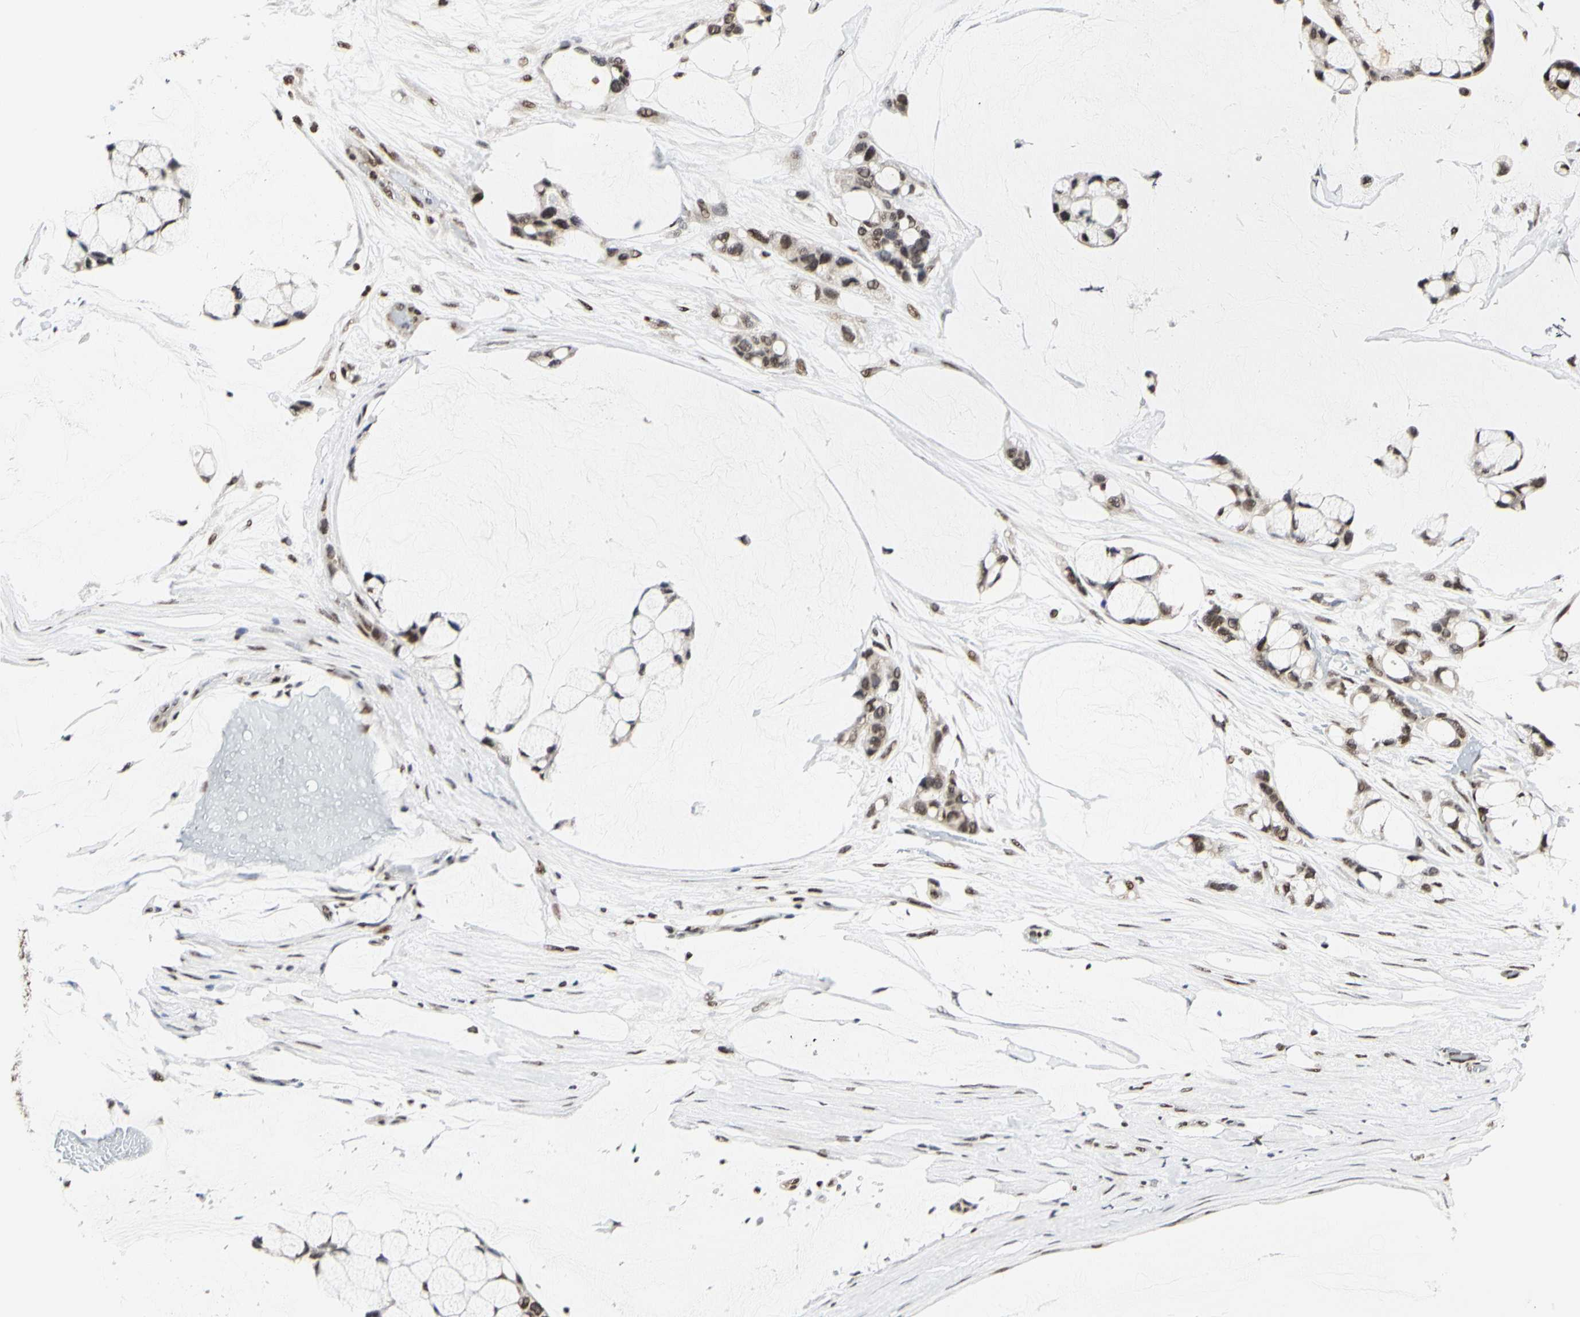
{"staining": {"intensity": "moderate", "quantity": ">75%", "location": "nuclear"}, "tissue": "ovarian cancer", "cell_type": "Tumor cells", "image_type": "cancer", "snomed": [{"axis": "morphology", "description": "Cystadenocarcinoma, mucinous, NOS"}, {"axis": "topography", "description": "Ovary"}], "caption": "Brown immunohistochemical staining in human ovarian cancer exhibits moderate nuclear positivity in approximately >75% of tumor cells.", "gene": "PRMT3", "patient": {"sex": "female", "age": 39}}